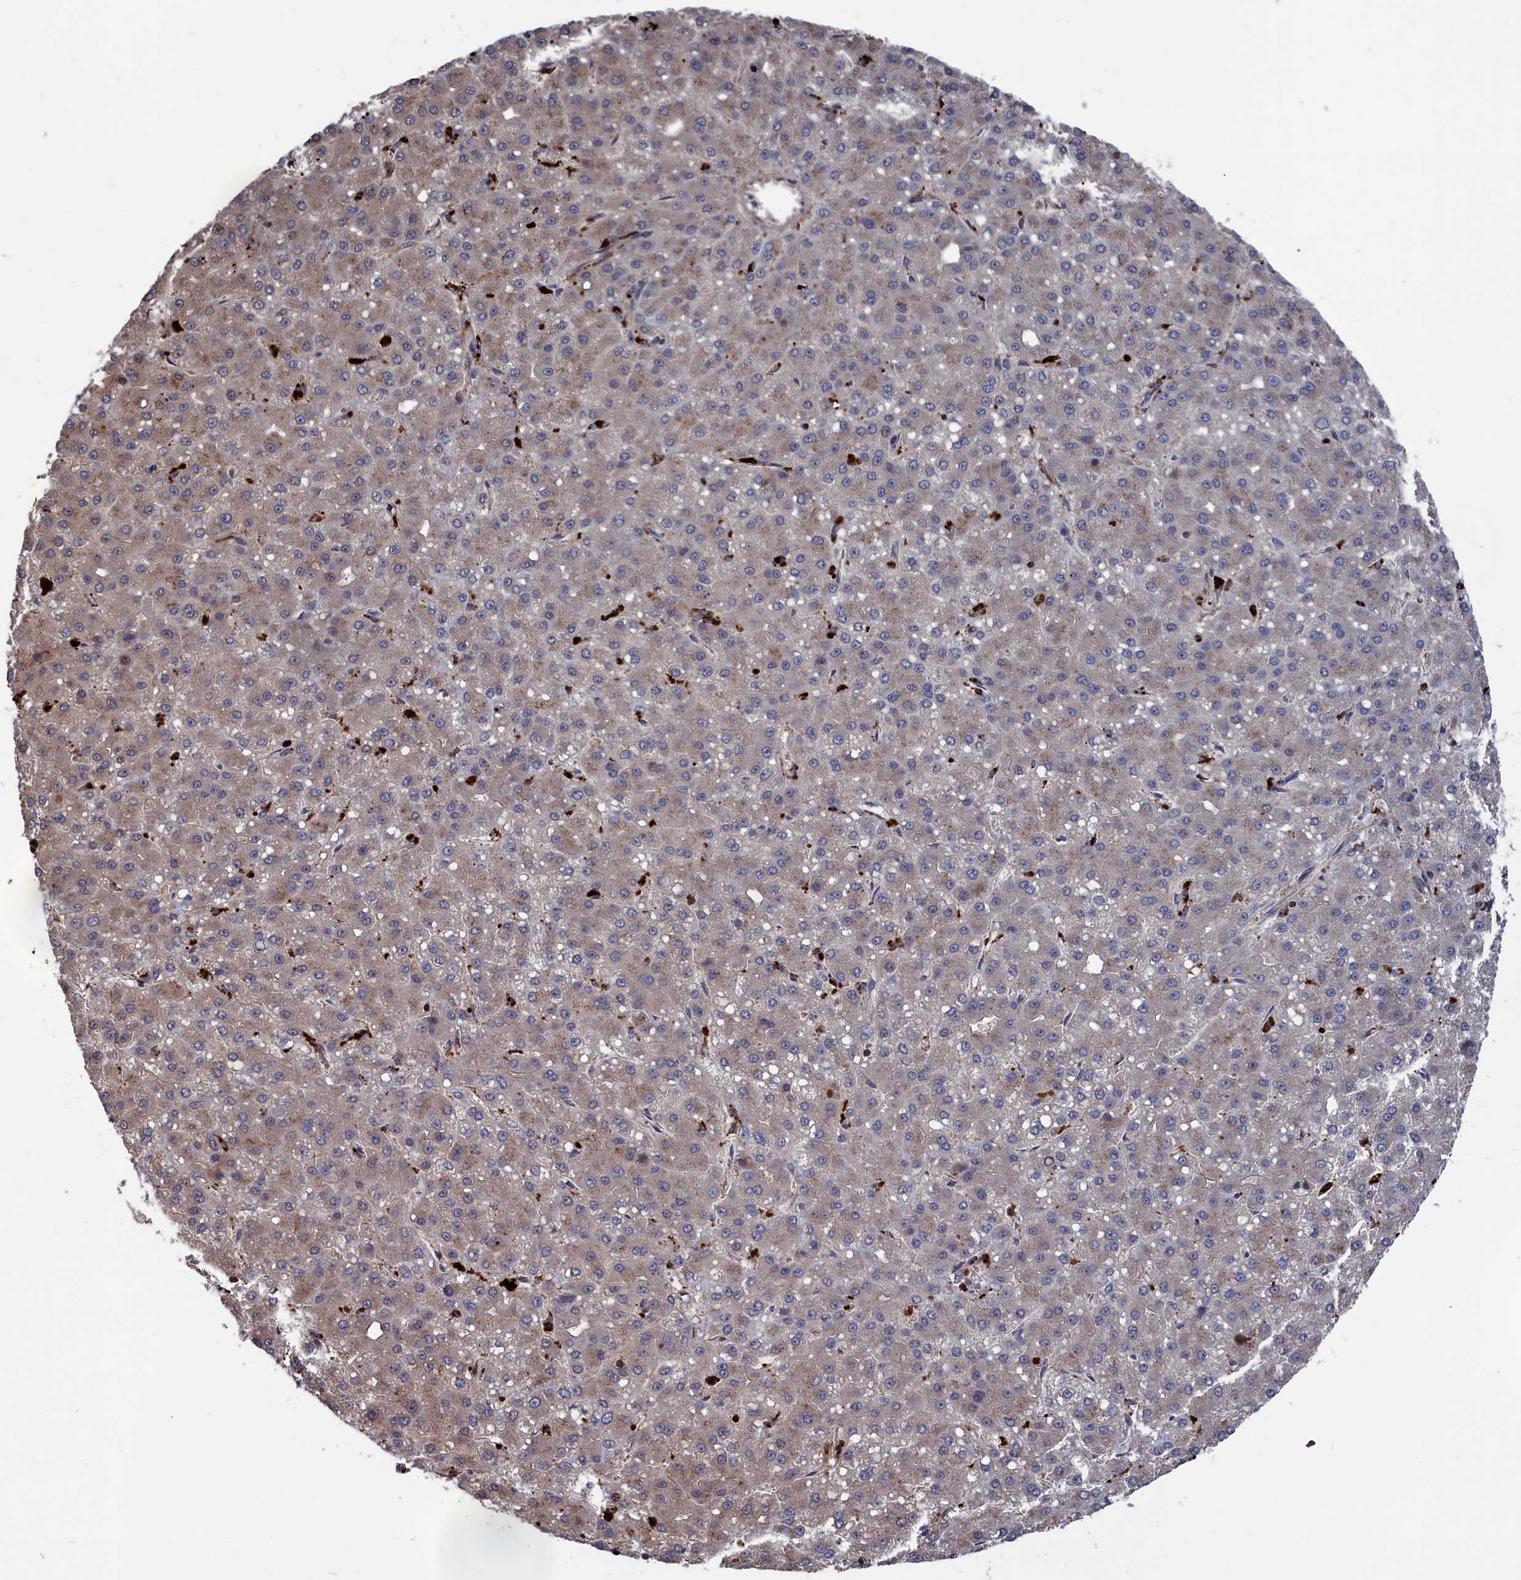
{"staining": {"intensity": "weak", "quantity": "<25%", "location": "cytoplasmic/membranous"}, "tissue": "liver cancer", "cell_type": "Tumor cells", "image_type": "cancer", "snomed": [{"axis": "morphology", "description": "Carcinoma, Hepatocellular, NOS"}, {"axis": "topography", "description": "Liver"}], "caption": "Tumor cells show no significant protein positivity in liver cancer (hepatocellular carcinoma). (DAB (3,3'-diaminobenzidine) immunohistochemistry visualized using brightfield microscopy, high magnification).", "gene": "PLA2G15", "patient": {"sex": "male", "age": 67}}